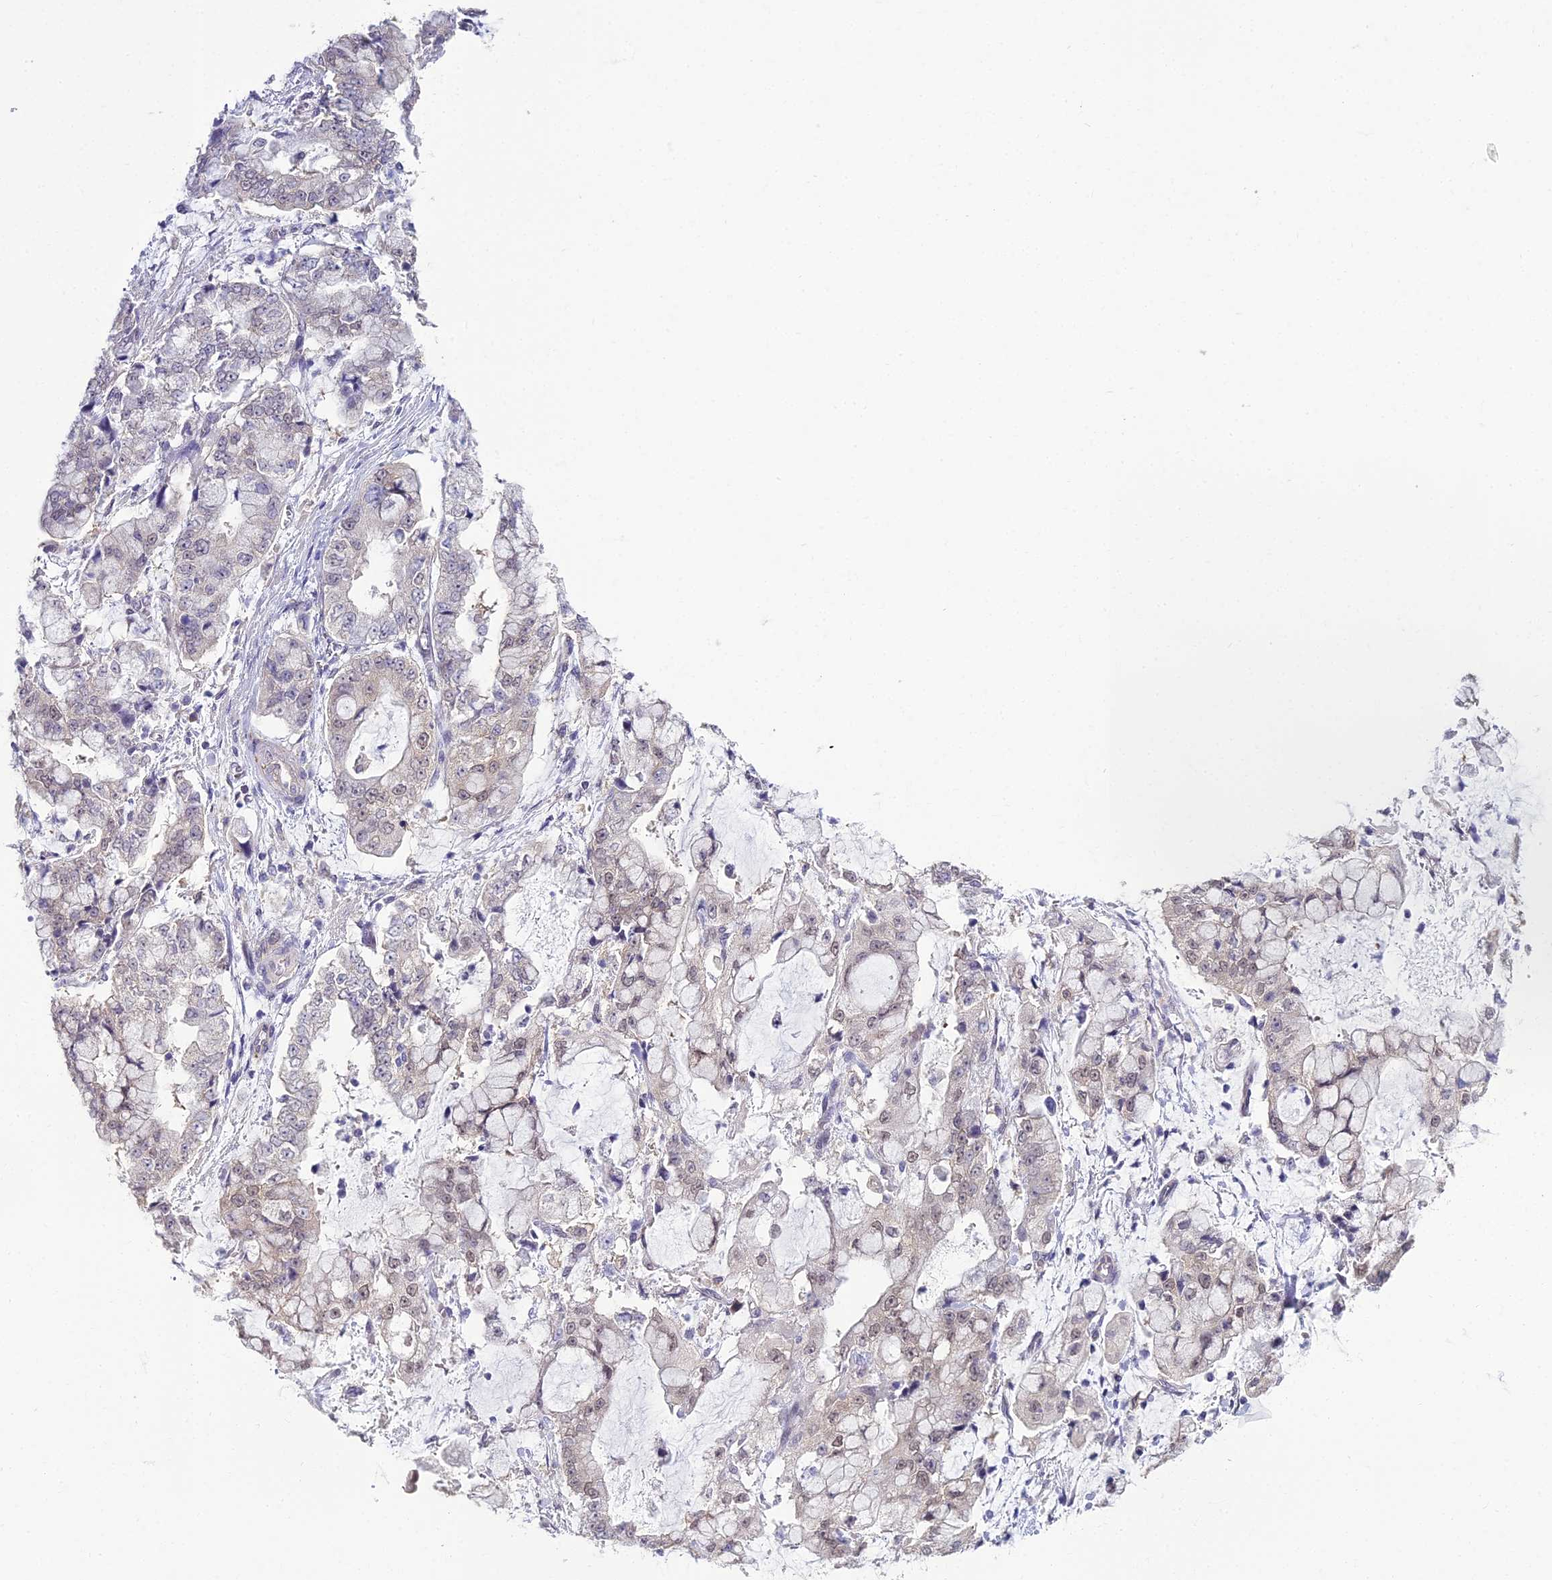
{"staining": {"intensity": "weak", "quantity": "<25%", "location": "nuclear"}, "tissue": "stomach cancer", "cell_type": "Tumor cells", "image_type": "cancer", "snomed": [{"axis": "morphology", "description": "Adenocarcinoma, NOS"}, {"axis": "topography", "description": "Stomach"}], "caption": "A photomicrograph of adenocarcinoma (stomach) stained for a protein demonstrates no brown staining in tumor cells.", "gene": "BLNK", "patient": {"sex": "male", "age": 76}}